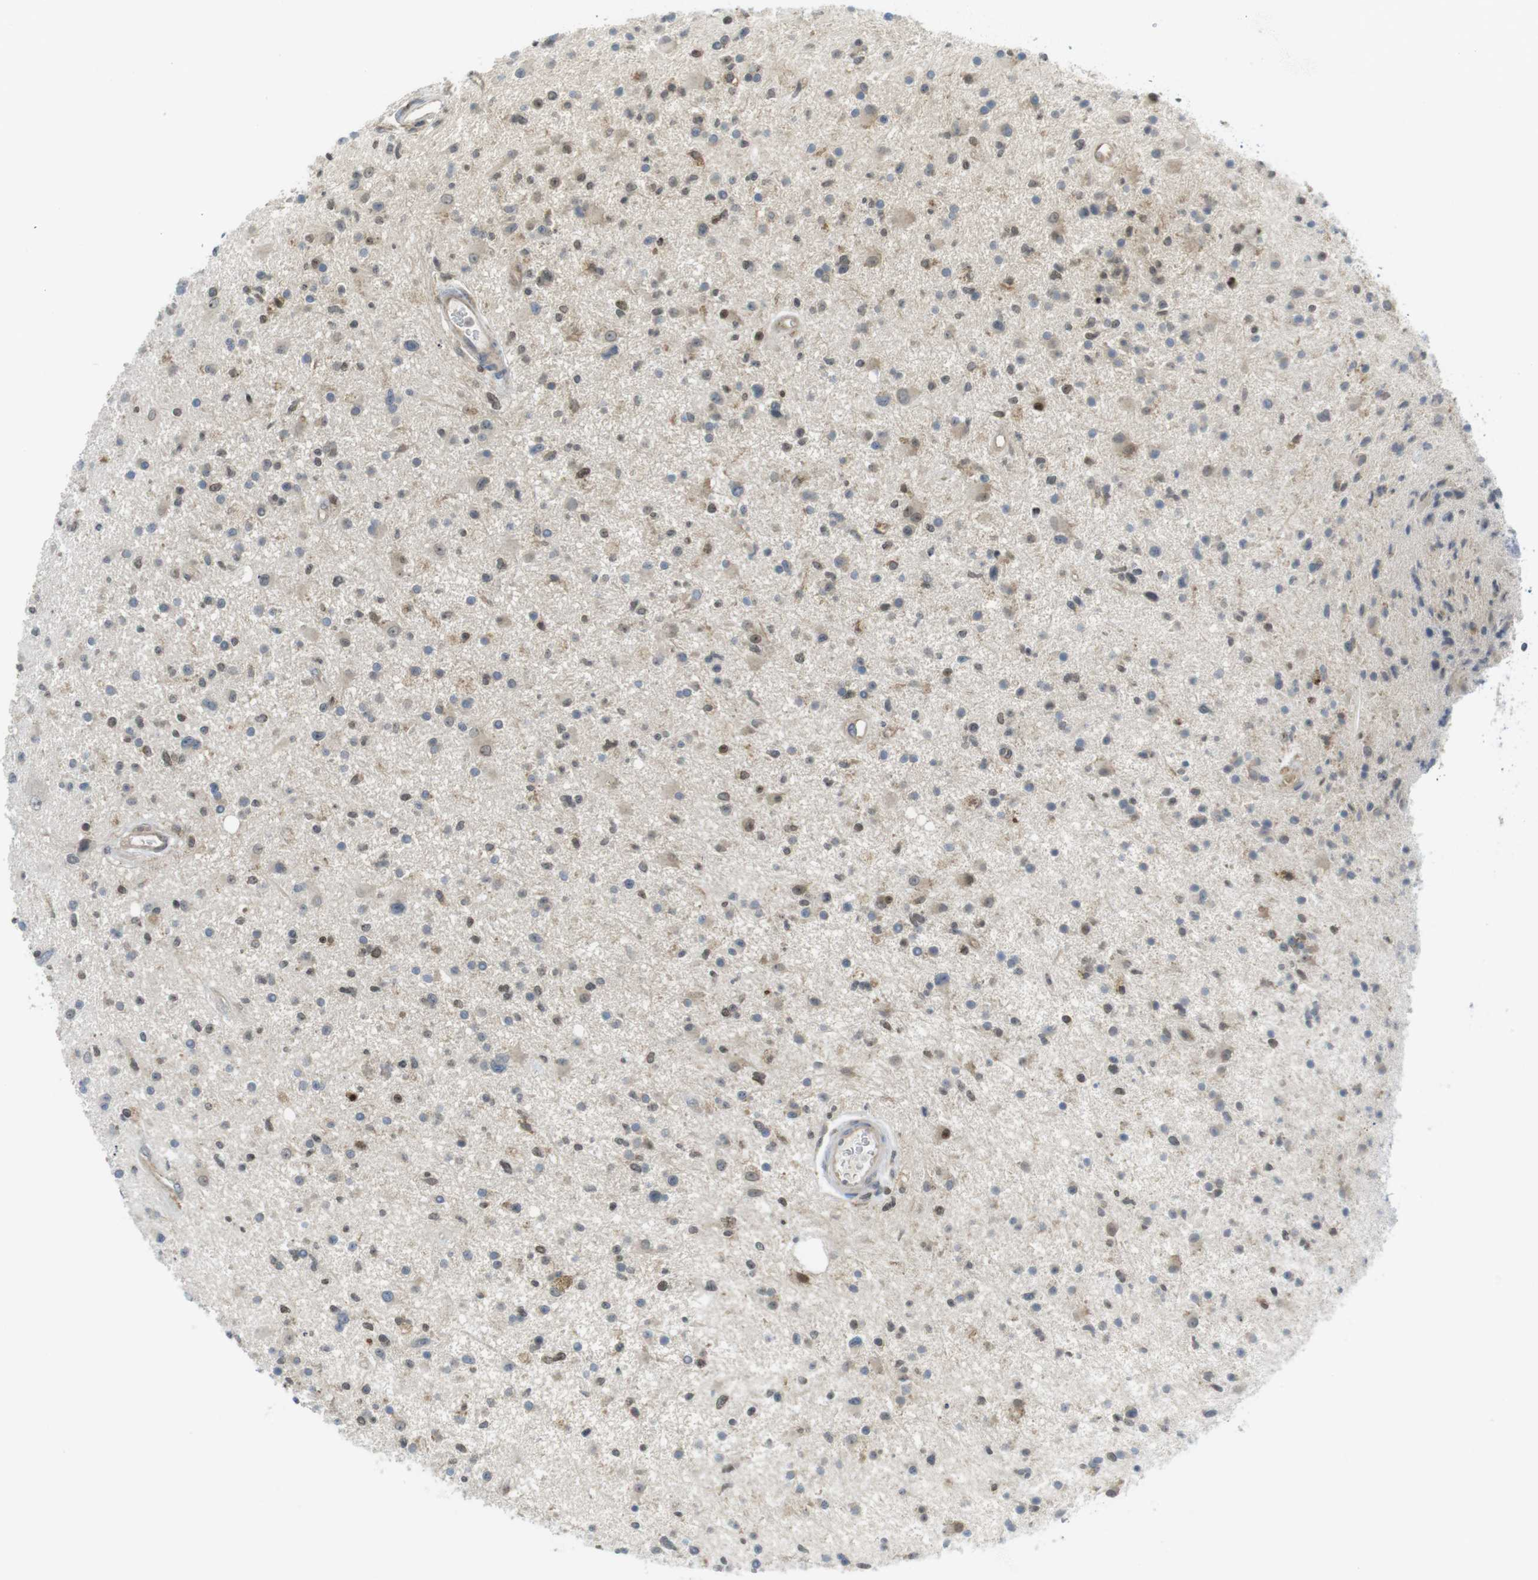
{"staining": {"intensity": "moderate", "quantity": "25%-75%", "location": "cytoplasmic/membranous,nuclear"}, "tissue": "glioma", "cell_type": "Tumor cells", "image_type": "cancer", "snomed": [{"axis": "morphology", "description": "Glioma, malignant, High grade"}, {"axis": "topography", "description": "Brain"}], "caption": "Protein staining demonstrates moderate cytoplasmic/membranous and nuclear expression in about 25%-75% of tumor cells in glioma. (IHC, brightfield microscopy, high magnification).", "gene": "RCC1", "patient": {"sex": "male", "age": 33}}